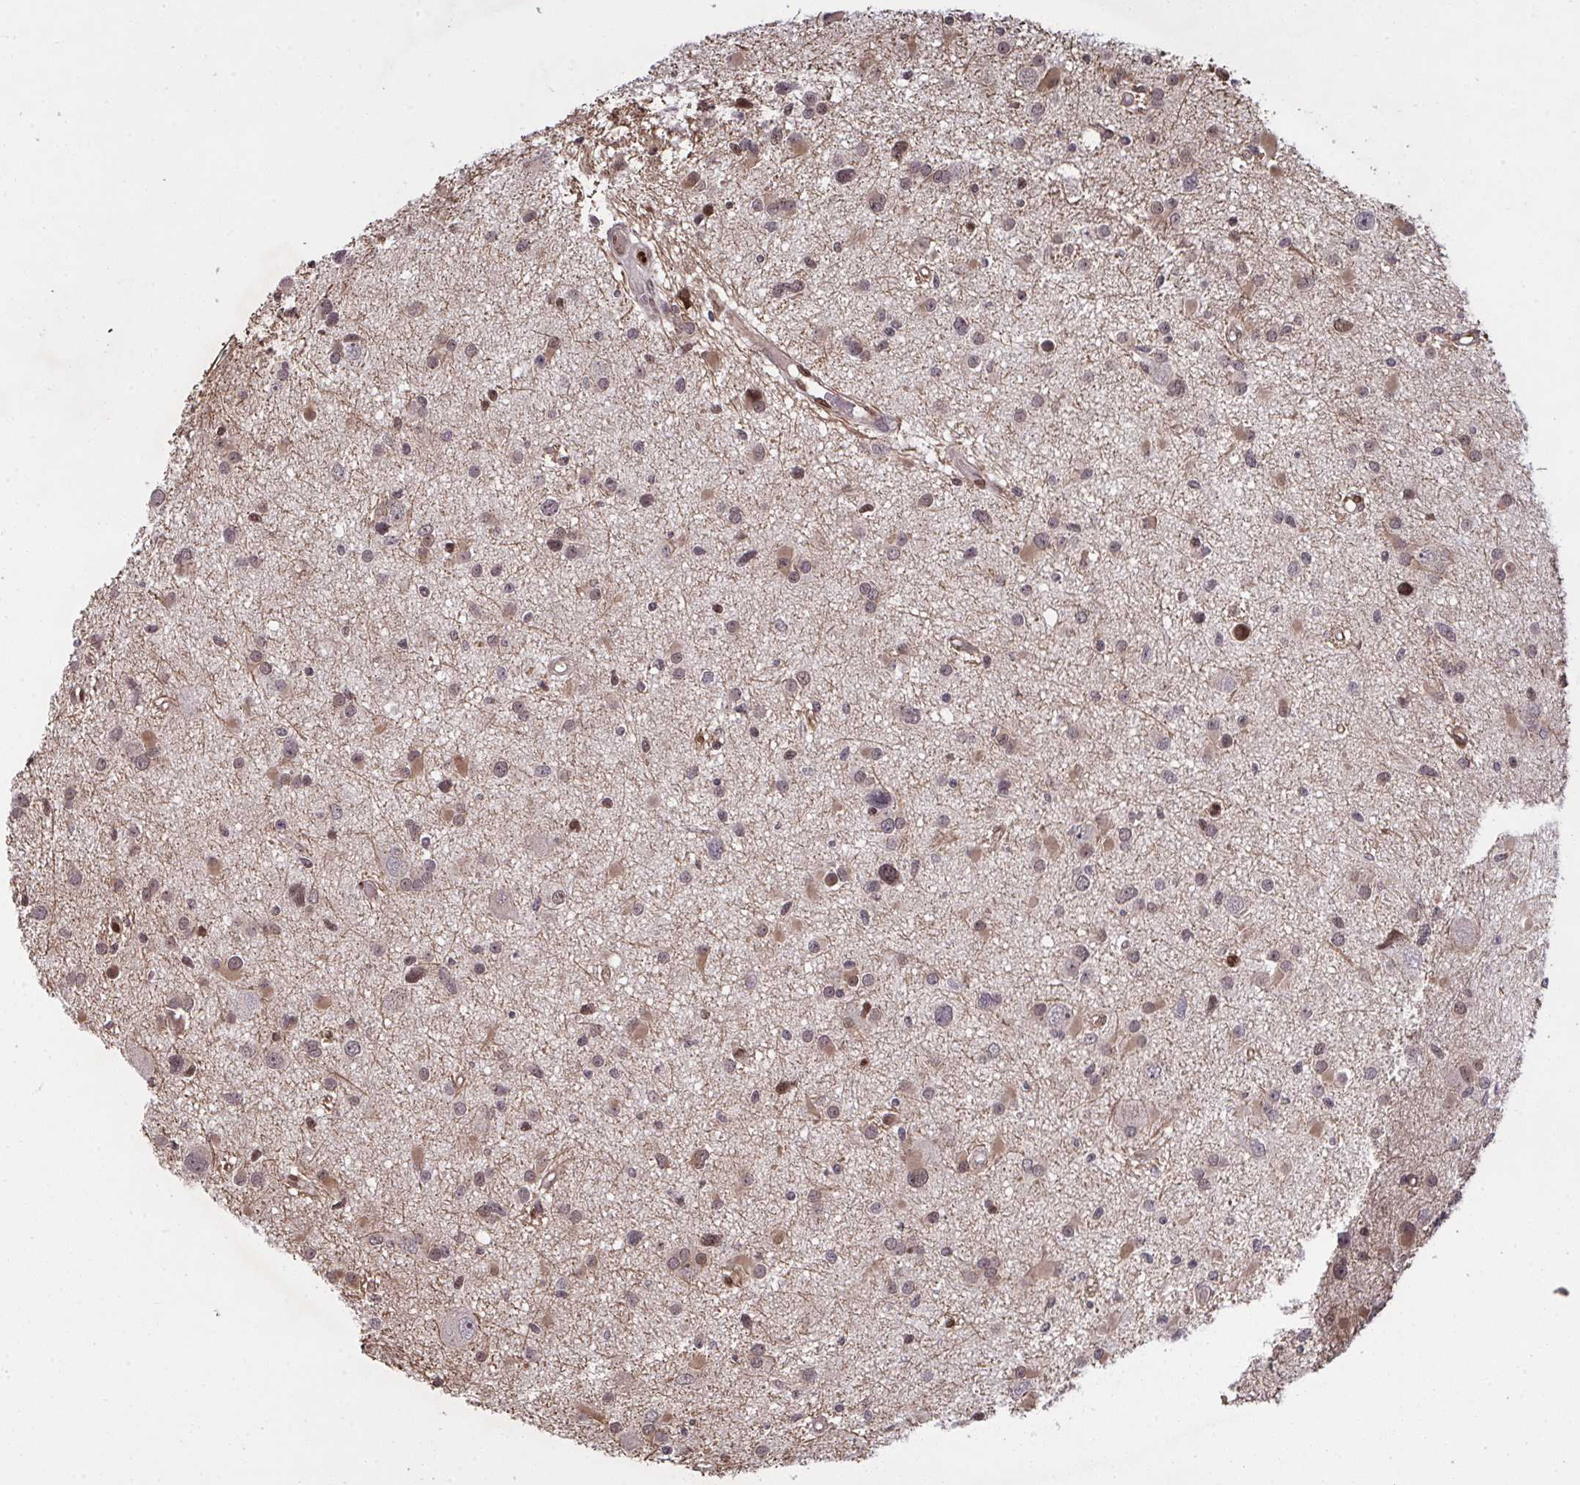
{"staining": {"intensity": "moderate", "quantity": "25%-75%", "location": "cytoplasmic/membranous,nuclear"}, "tissue": "glioma", "cell_type": "Tumor cells", "image_type": "cancer", "snomed": [{"axis": "morphology", "description": "Glioma, malignant, High grade"}, {"axis": "topography", "description": "Brain"}], "caption": "Immunohistochemistry (IHC) of human glioma exhibits medium levels of moderate cytoplasmic/membranous and nuclear positivity in approximately 25%-75% of tumor cells. Nuclei are stained in blue.", "gene": "UXT", "patient": {"sex": "male", "age": 54}}